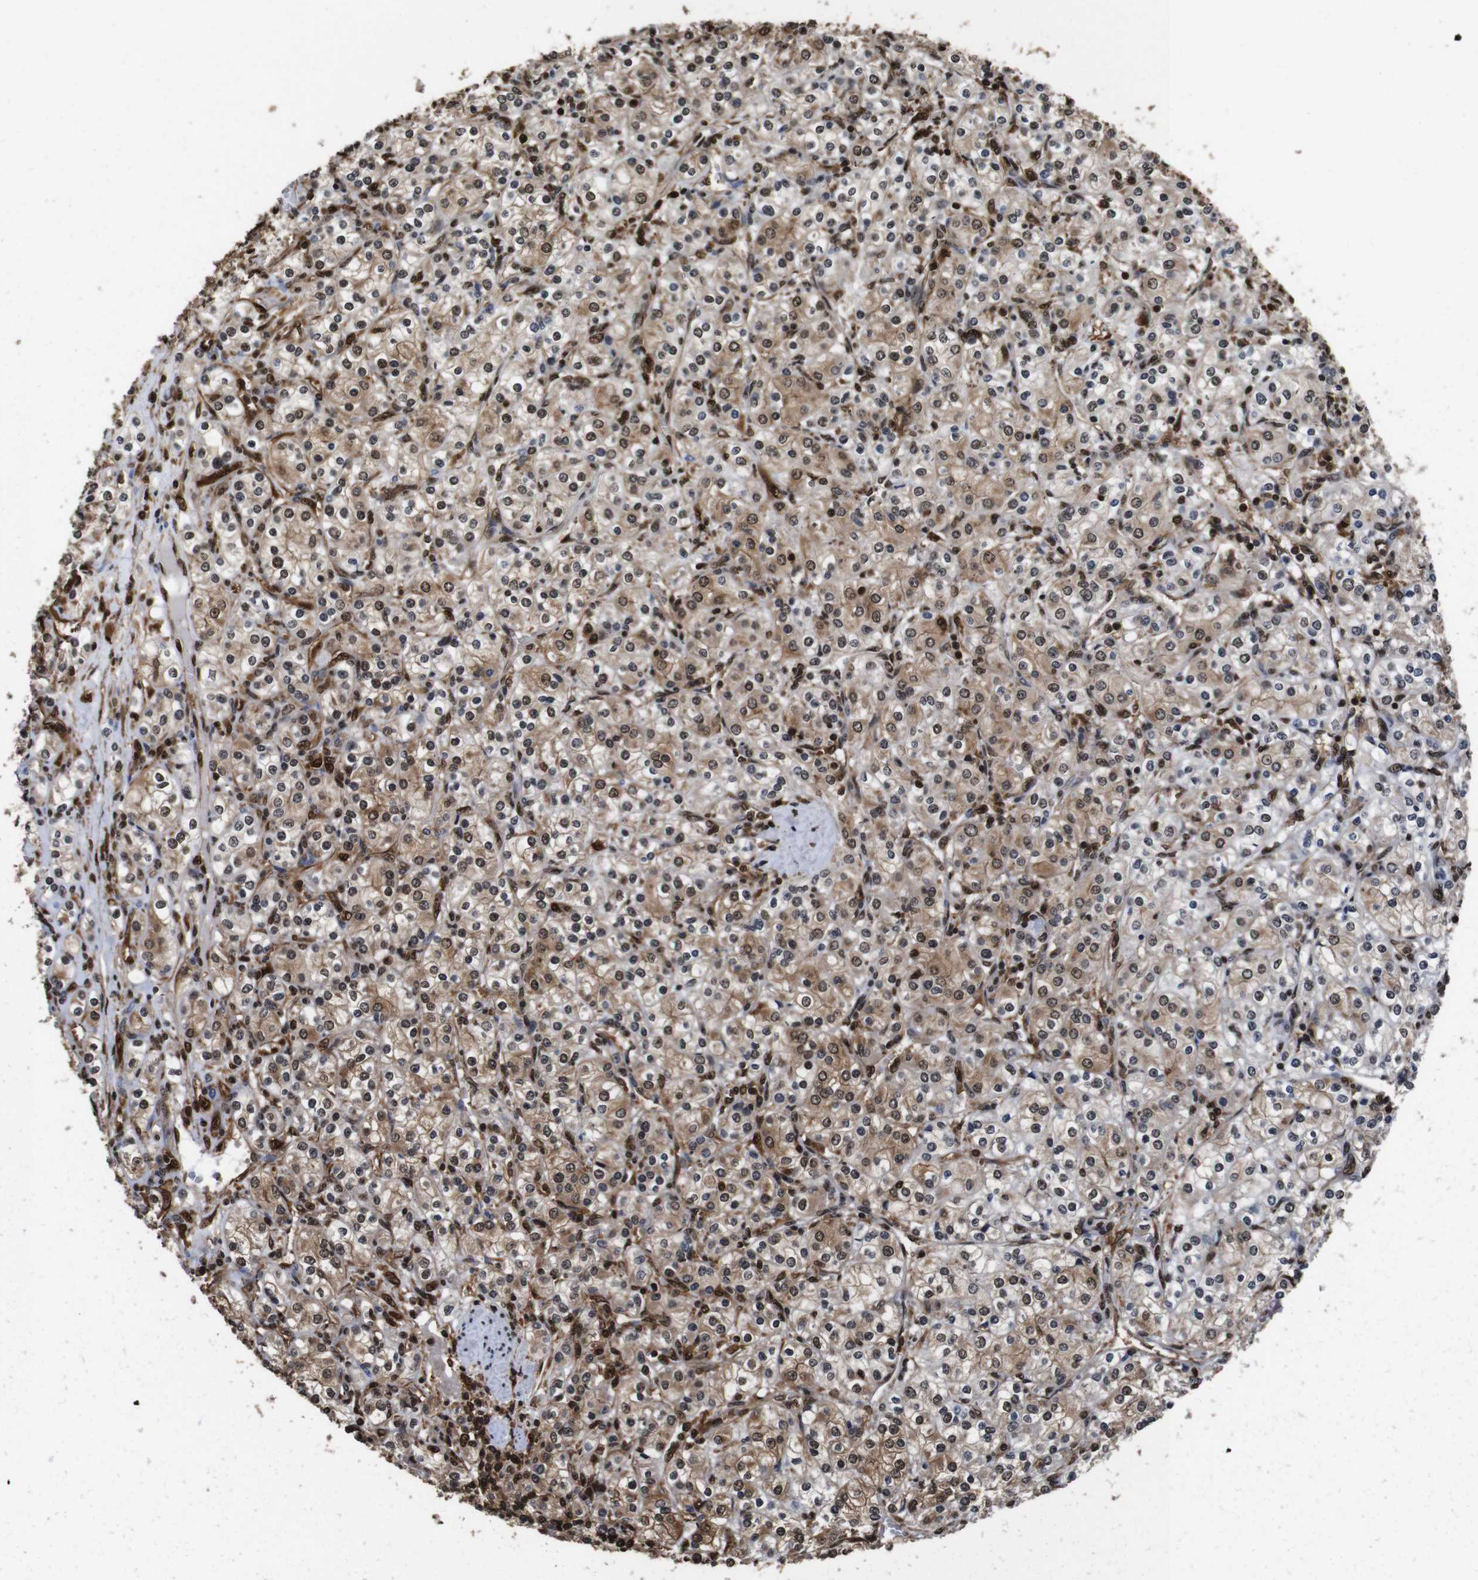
{"staining": {"intensity": "moderate", "quantity": ">75%", "location": "cytoplasmic/membranous,nuclear"}, "tissue": "renal cancer", "cell_type": "Tumor cells", "image_type": "cancer", "snomed": [{"axis": "morphology", "description": "Adenocarcinoma, NOS"}, {"axis": "topography", "description": "Kidney"}], "caption": "Protein expression analysis of human renal cancer reveals moderate cytoplasmic/membranous and nuclear expression in approximately >75% of tumor cells. Ihc stains the protein in brown and the nuclei are stained blue.", "gene": "VCP", "patient": {"sex": "male", "age": 77}}